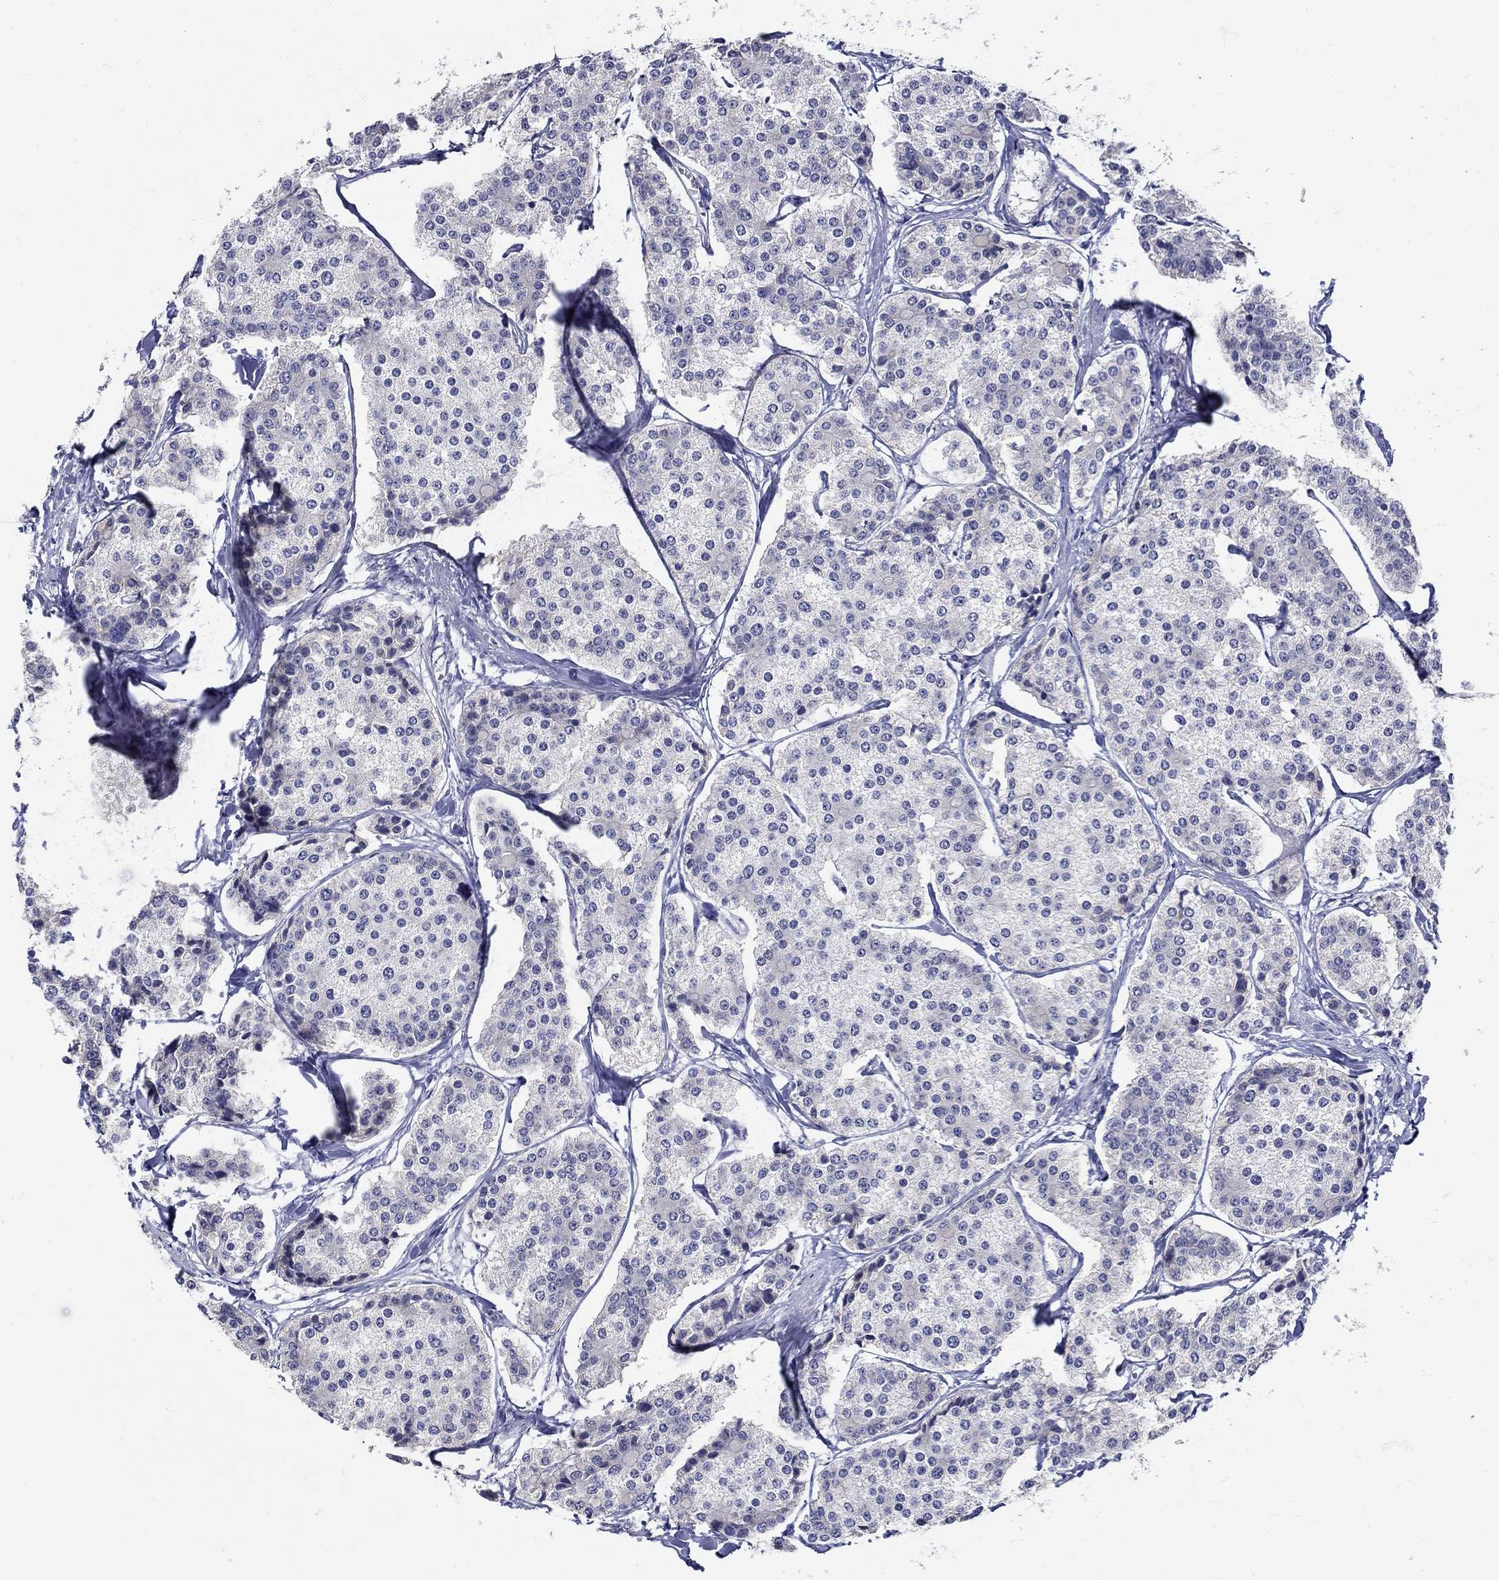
{"staining": {"intensity": "negative", "quantity": "none", "location": "none"}, "tissue": "carcinoid", "cell_type": "Tumor cells", "image_type": "cancer", "snomed": [{"axis": "morphology", "description": "Carcinoid, malignant, NOS"}, {"axis": "topography", "description": "Small intestine"}], "caption": "Protein analysis of carcinoid exhibits no significant staining in tumor cells.", "gene": "SLC30A3", "patient": {"sex": "female", "age": 65}}